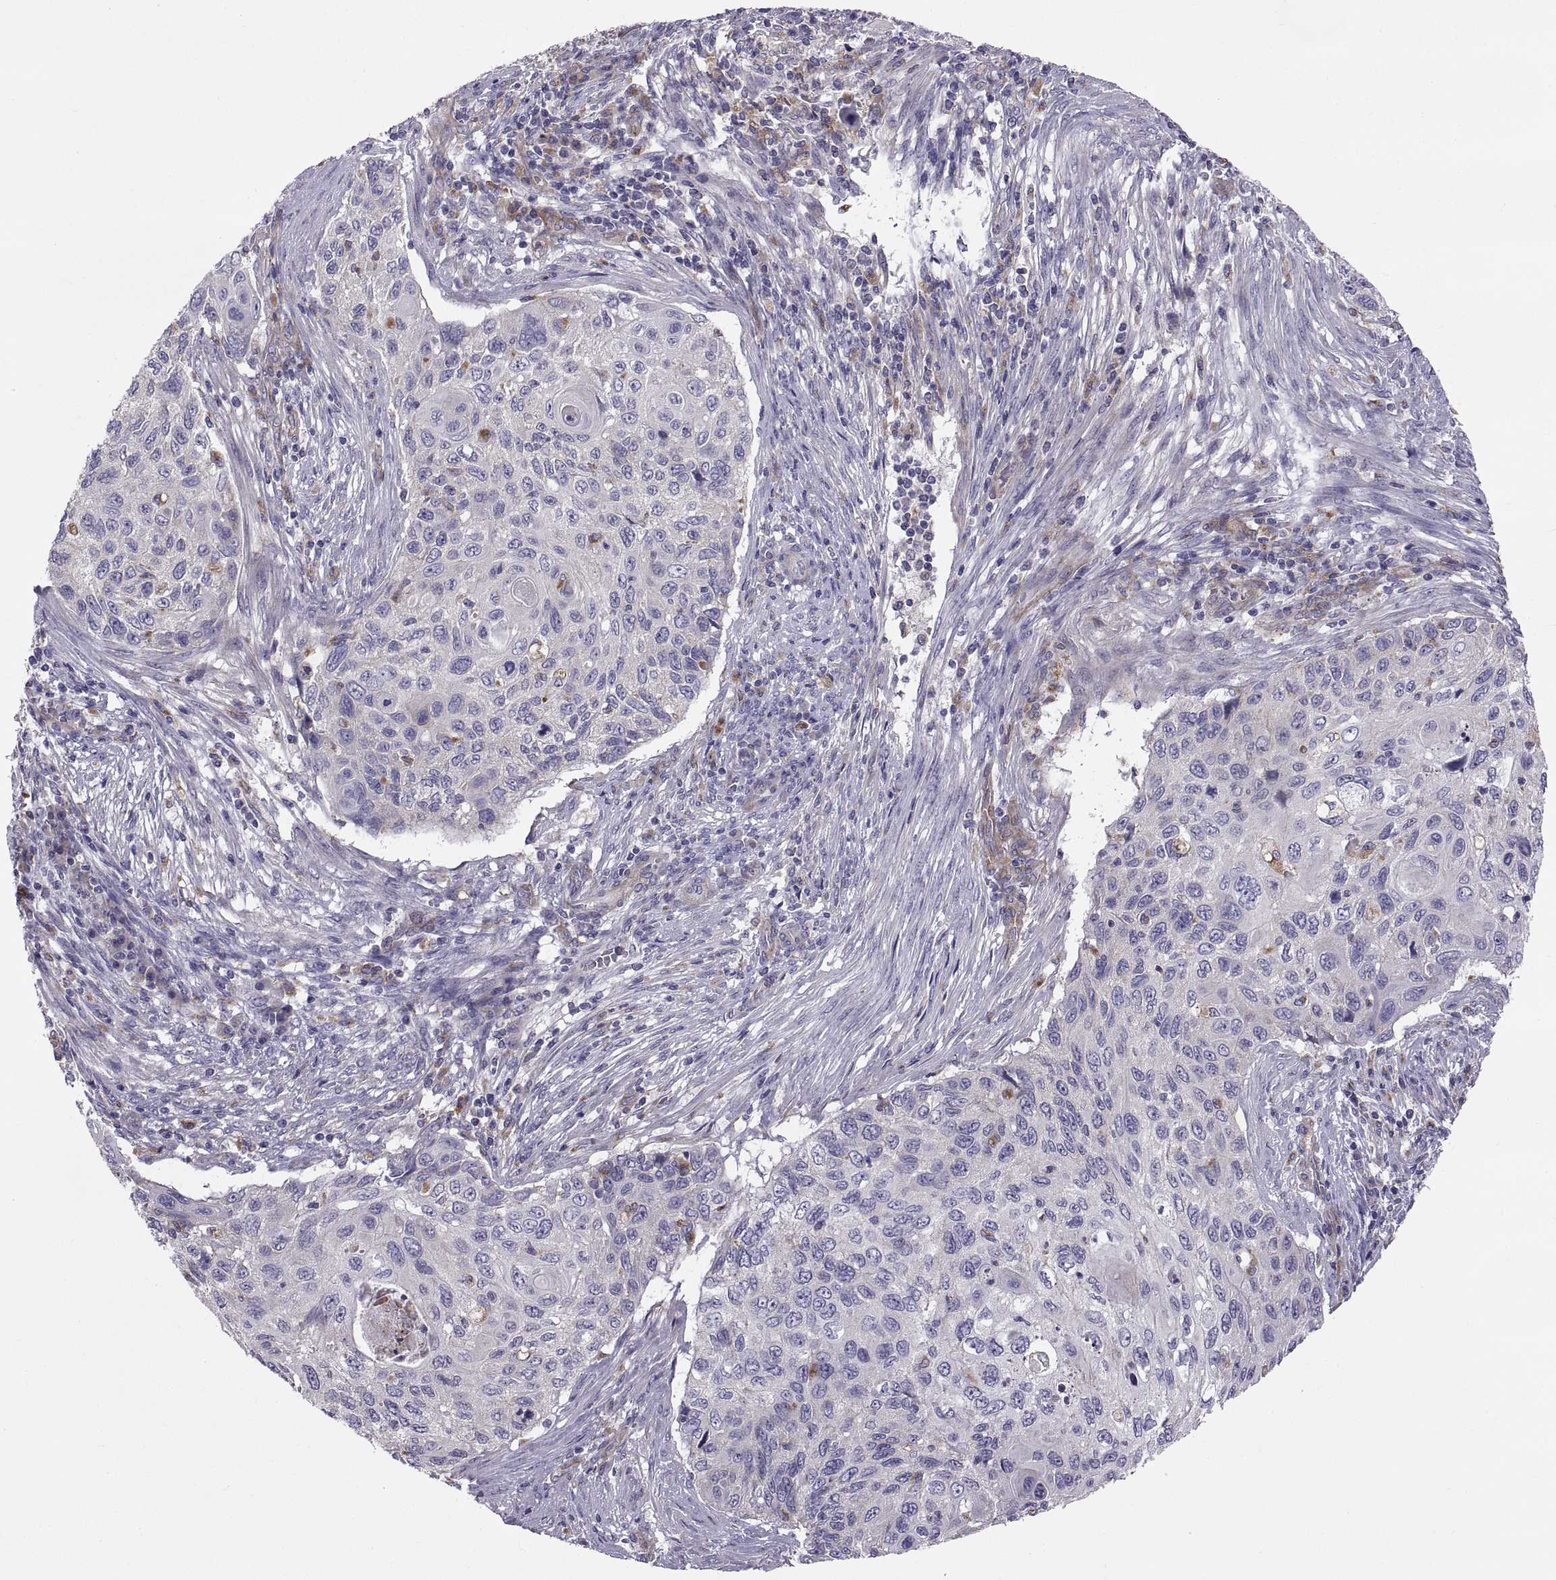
{"staining": {"intensity": "negative", "quantity": "none", "location": "none"}, "tissue": "cervical cancer", "cell_type": "Tumor cells", "image_type": "cancer", "snomed": [{"axis": "morphology", "description": "Squamous cell carcinoma, NOS"}, {"axis": "topography", "description": "Cervix"}], "caption": "The image displays no significant positivity in tumor cells of squamous cell carcinoma (cervical).", "gene": "ARSL", "patient": {"sex": "female", "age": 70}}